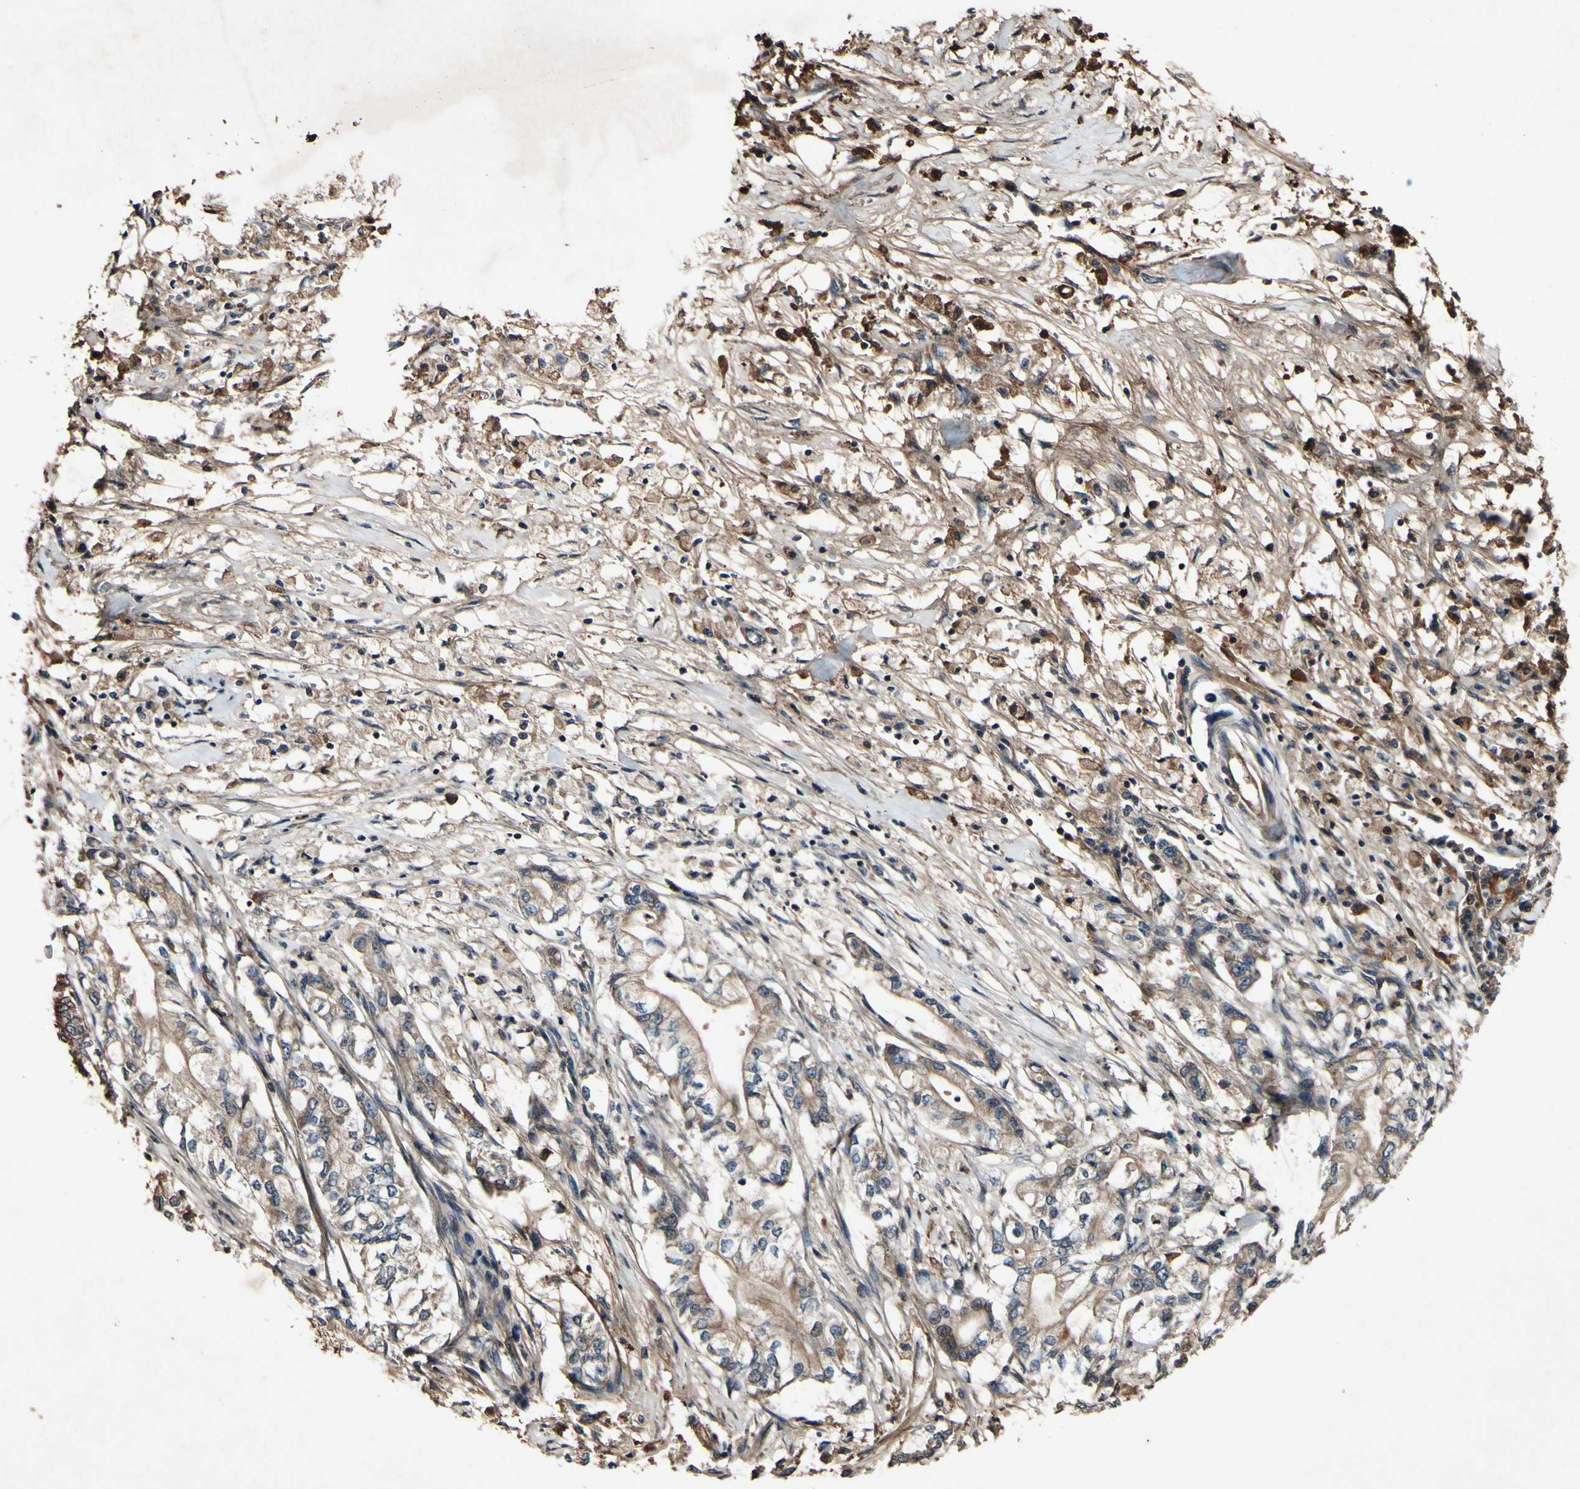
{"staining": {"intensity": "moderate", "quantity": ">75%", "location": "cytoplasmic/membranous"}, "tissue": "pancreatic cancer", "cell_type": "Tumor cells", "image_type": "cancer", "snomed": [{"axis": "morphology", "description": "Adenocarcinoma, NOS"}, {"axis": "topography", "description": "Pancreas"}], "caption": "Protein staining of pancreatic adenocarcinoma tissue reveals moderate cytoplasmic/membranous positivity in approximately >75% of tumor cells. Immunohistochemistry stains the protein of interest in brown and the nuclei are stained blue.", "gene": "PLAT", "patient": {"sex": "male", "age": 70}}